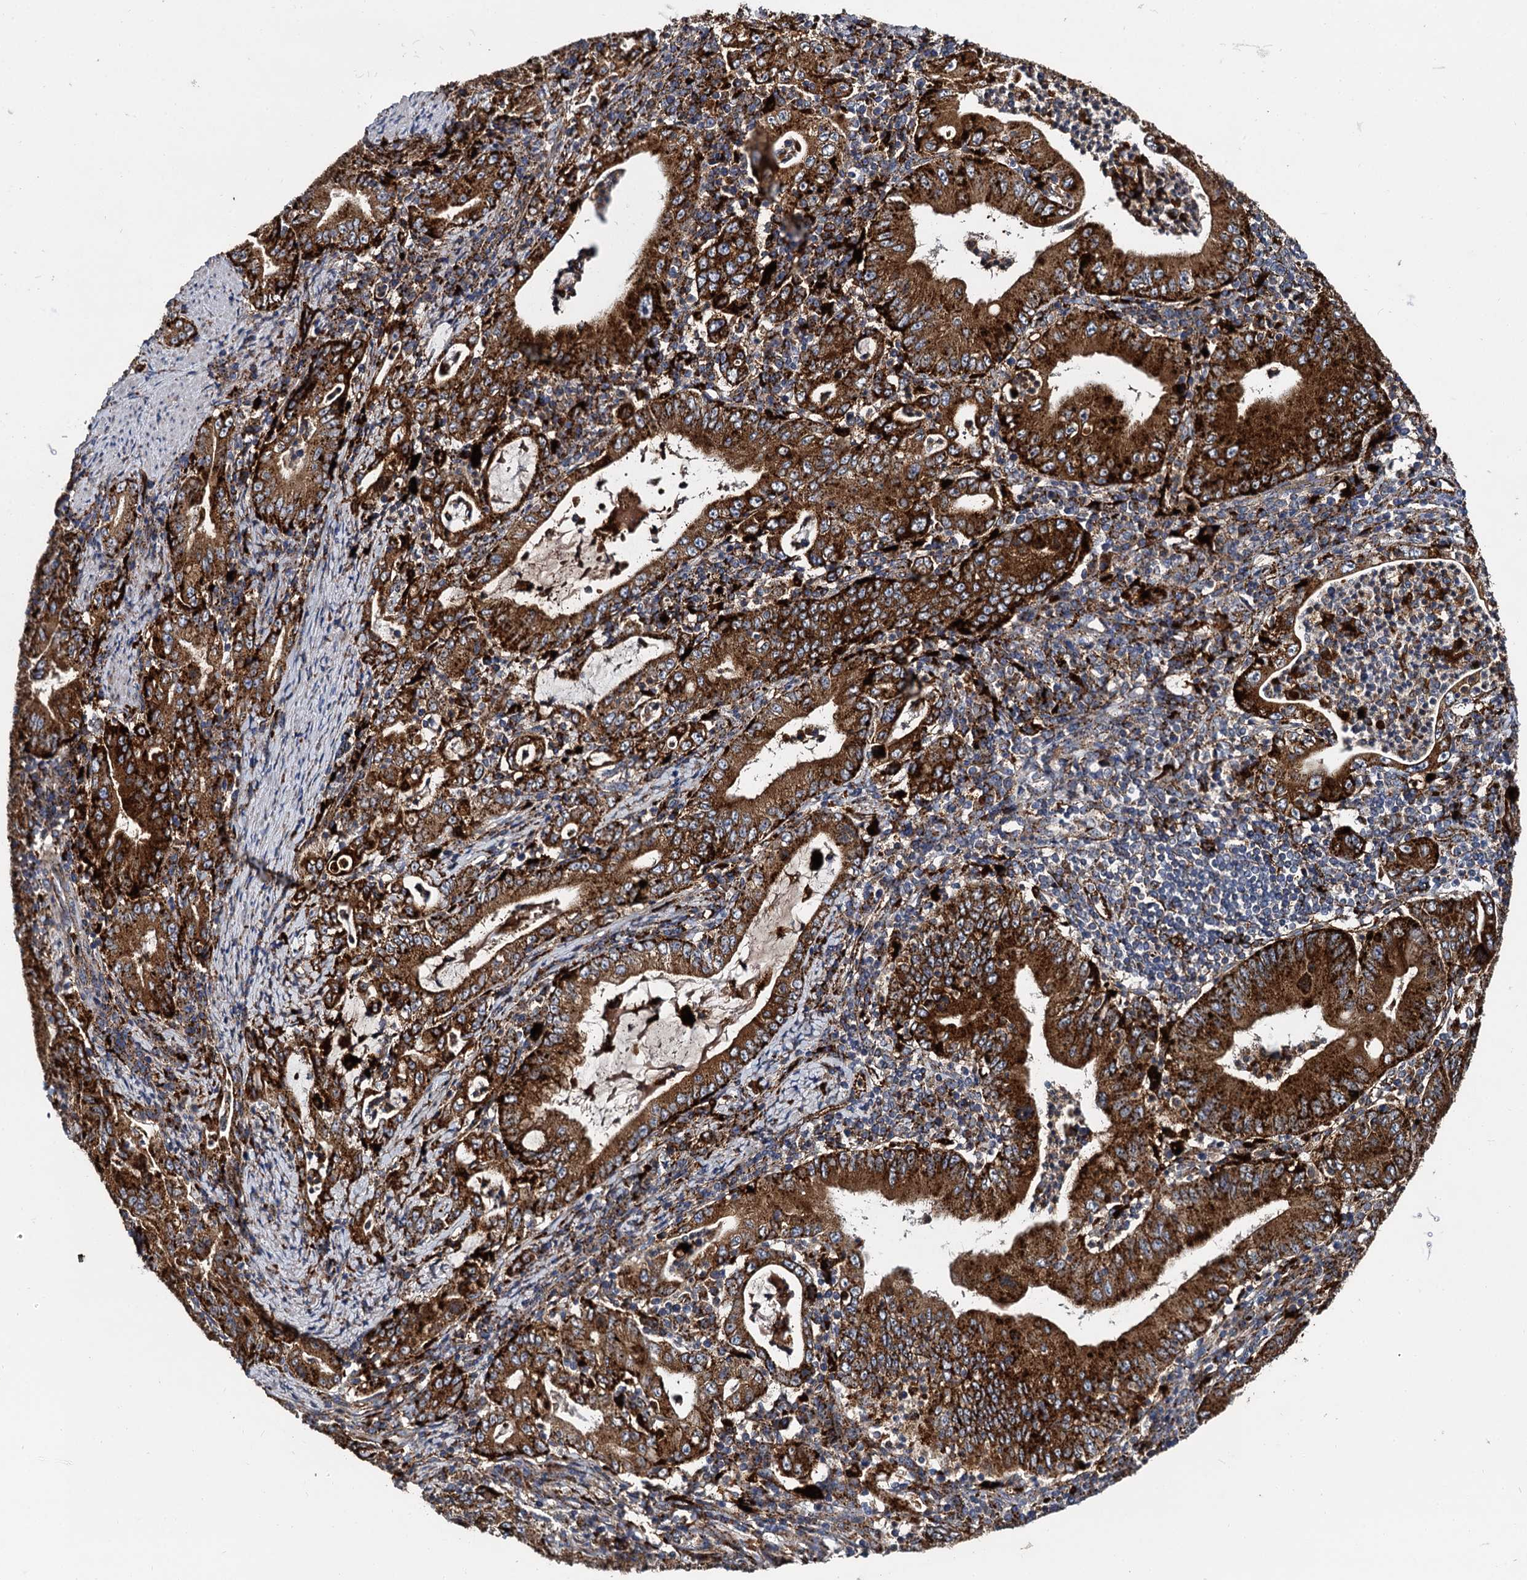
{"staining": {"intensity": "strong", "quantity": ">75%", "location": "cytoplasmic/membranous"}, "tissue": "stomach cancer", "cell_type": "Tumor cells", "image_type": "cancer", "snomed": [{"axis": "morphology", "description": "Normal tissue, NOS"}, {"axis": "morphology", "description": "Adenocarcinoma, NOS"}, {"axis": "topography", "description": "Esophagus"}, {"axis": "topography", "description": "Stomach, upper"}, {"axis": "topography", "description": "Peripheral nerve tissue"}], "caption": "Stomach cancer was stained to show a protein in brown. There is high levels of strong cytoplasmic/membranous expression in approximately >75% of tumor cells.", "gene": "GBA1", "patient": {"sex": "male", "age": 62}}